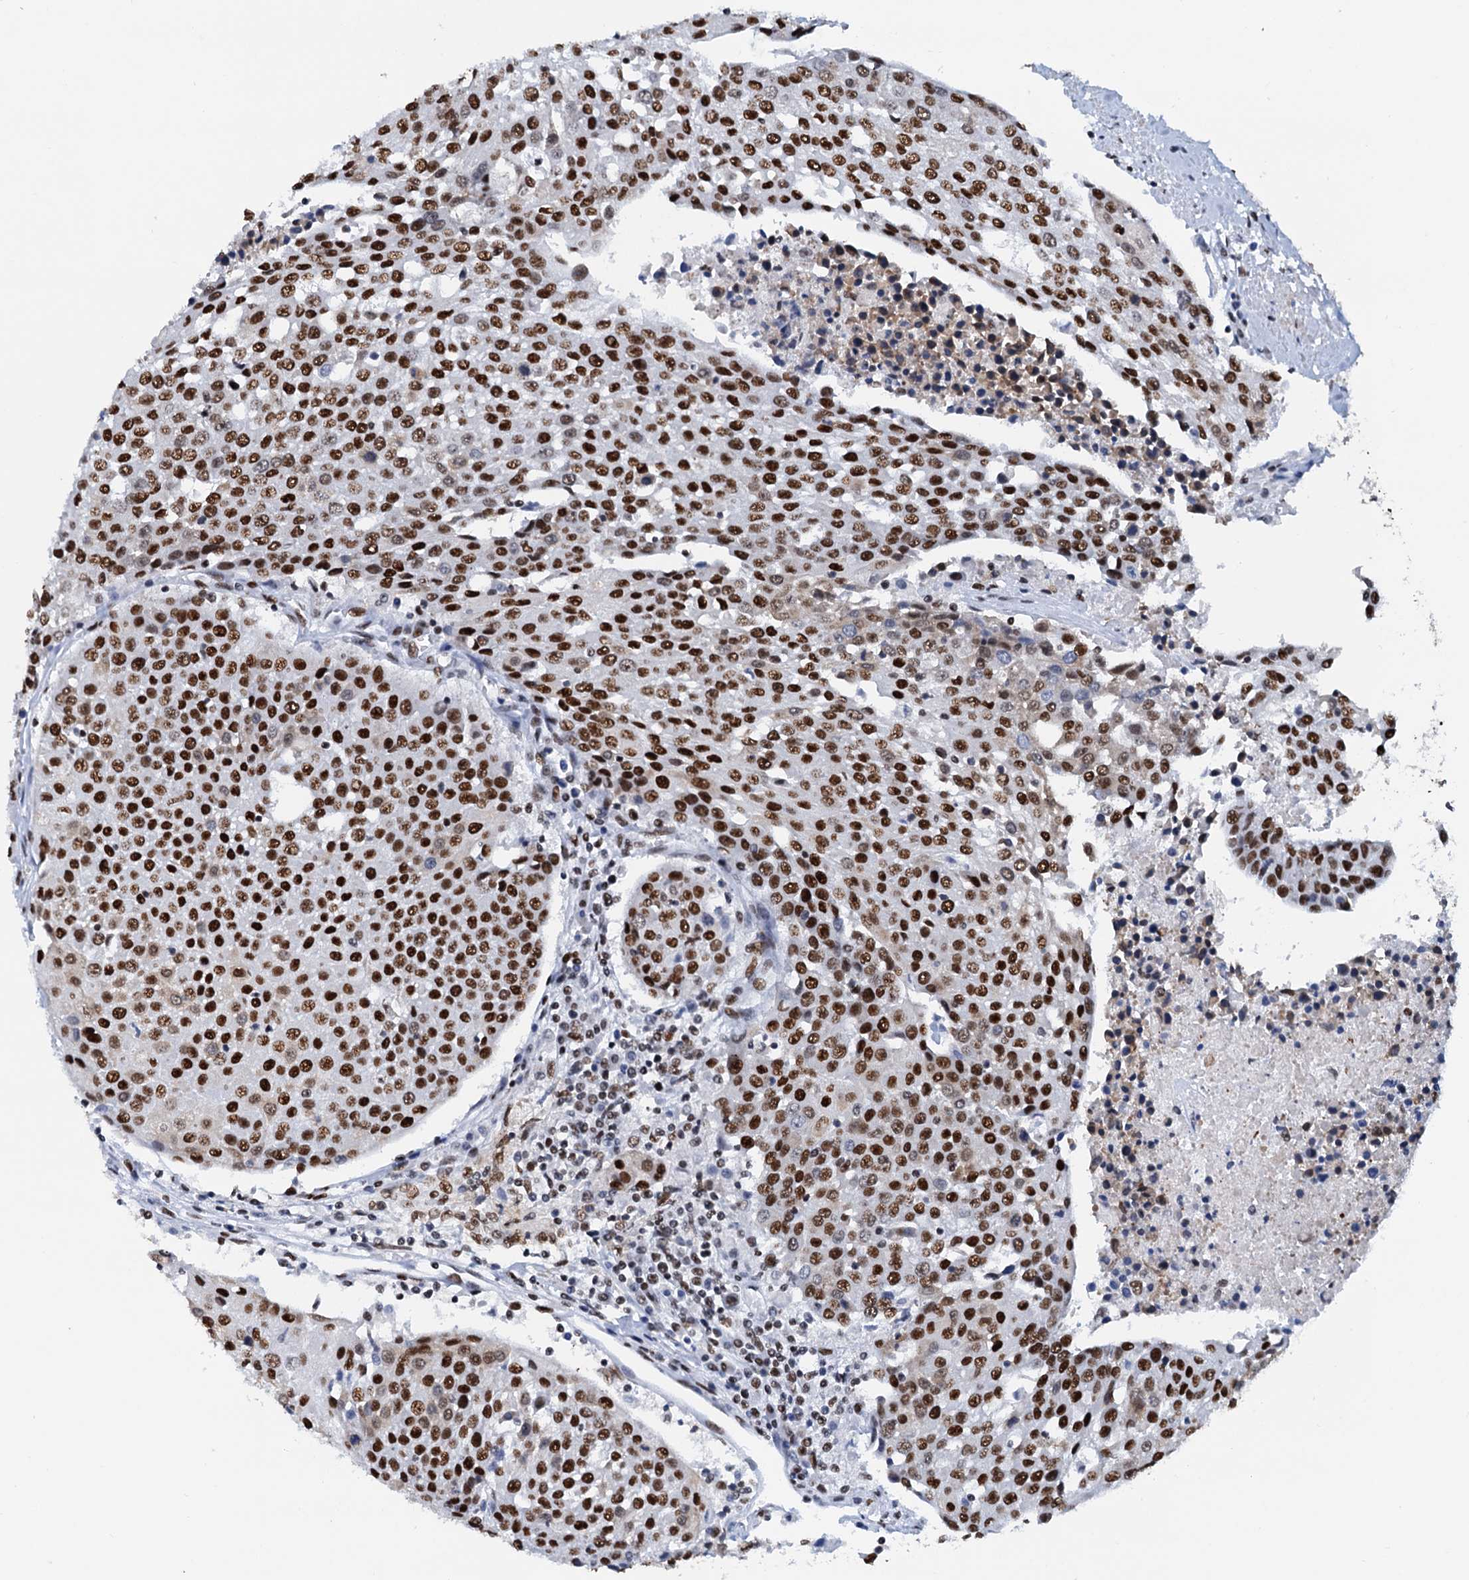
{"staining": {"intensity": "strong", "quantity": ">75%", "location": "nuclear"}, "tissue": "urothelial cancer", "cell_type": "Tumor cells", "image_type": "cancer", "snomed": [{"axis": "morphology", "description": "Urothelial carcinoma, High grade"}, {"axis": "topography", "description": "Urinary bladder"}], "caption": "Strong nuclear protein positivity is seen in approximately >75% of tumor cells in urothelial cancer.", "gene": "SLTM", "patient": {"sex": "female", "age": 85}}